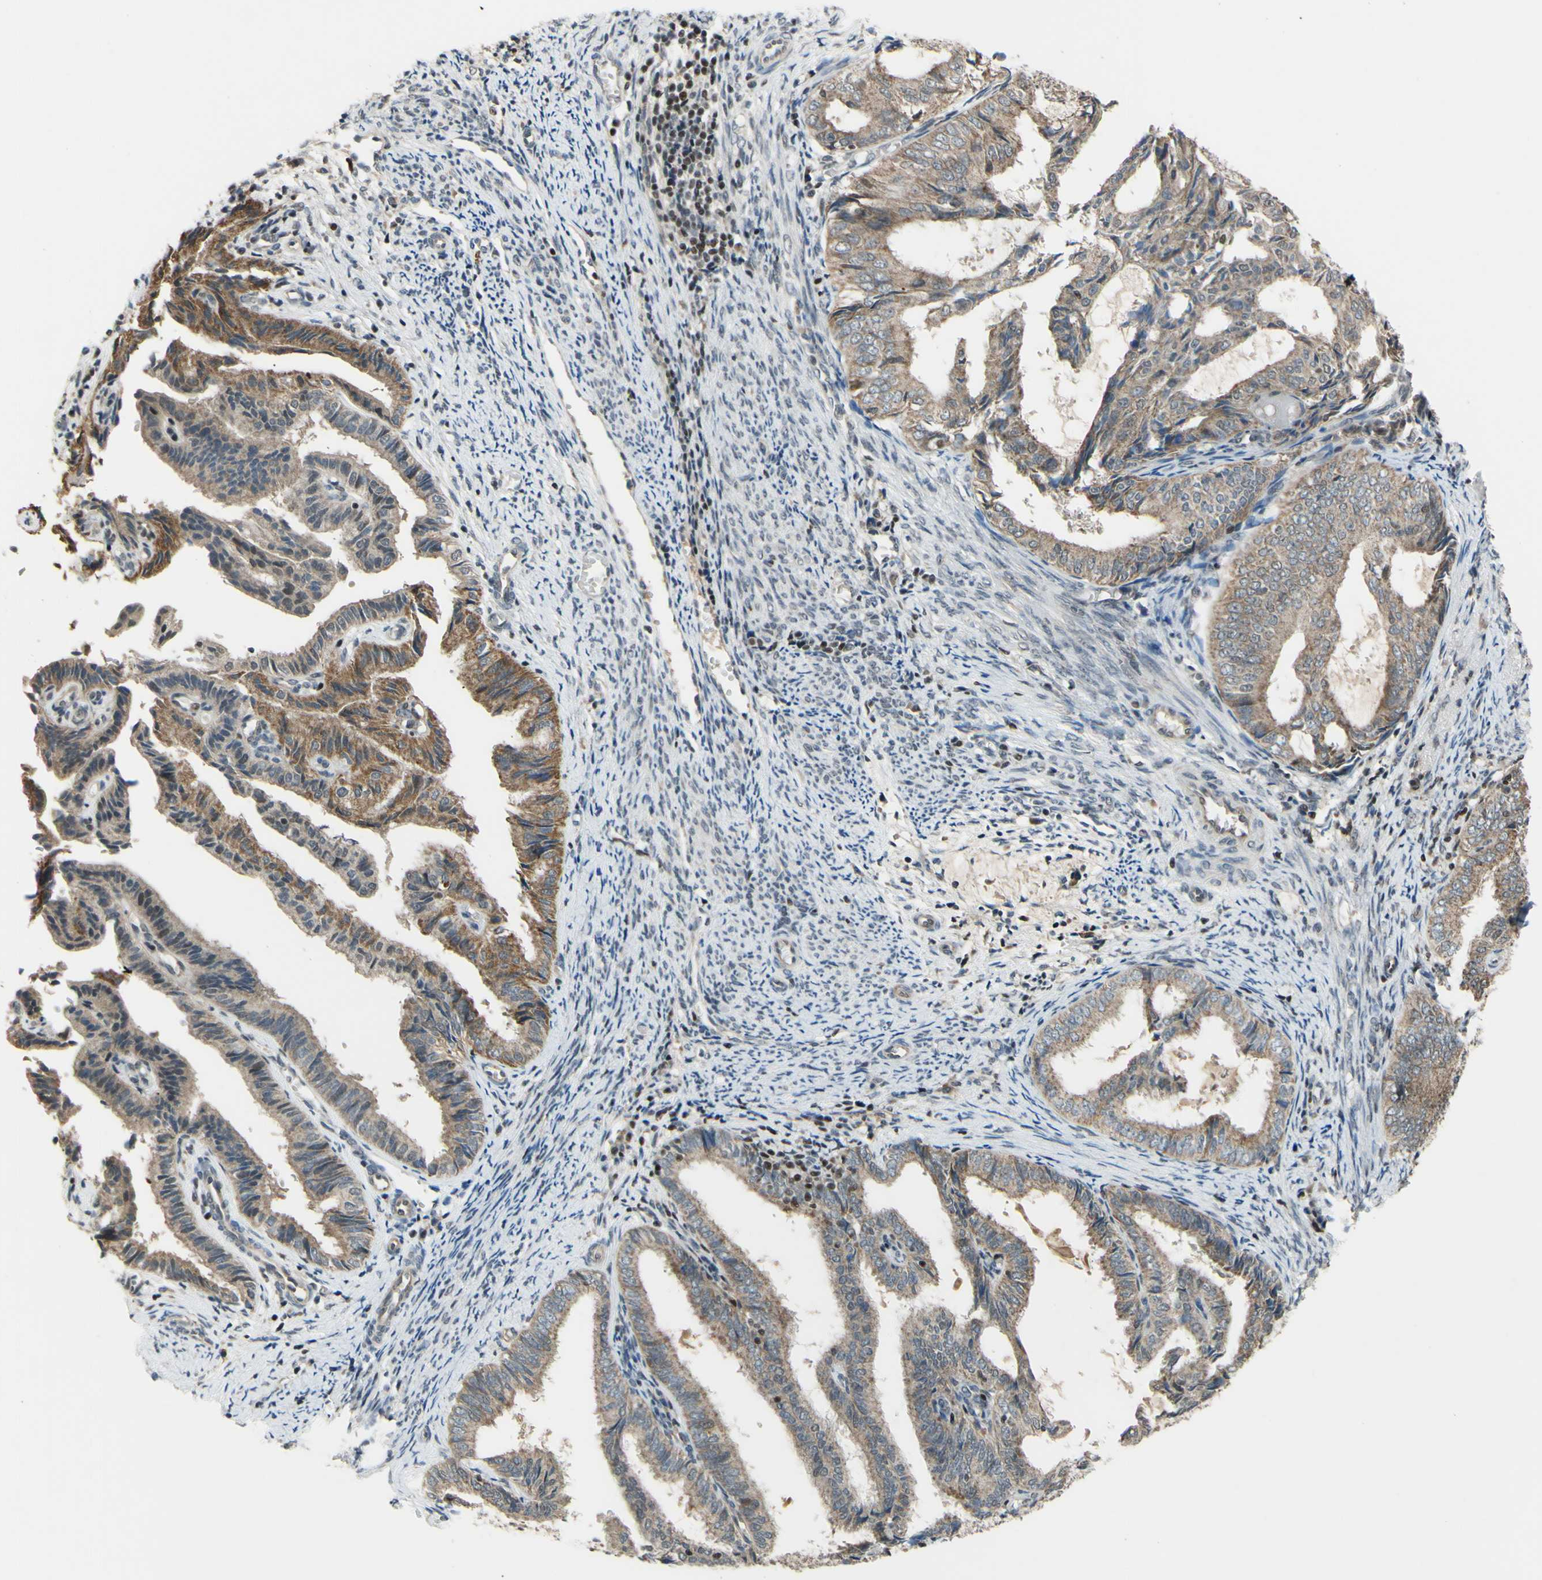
{"staining": {"intensity": "weak", "quantity": ">75%", "location": "cytoplasmic/membranous"}, "tissue": "endometrial cancer", "cell_type": "Tumor cells", "image_type": "cancer", "snomed": [{"axis": "morphology", "description": "Adenocarcinoma, NOS"}, {"axis": "topography", "description": "Endometrium"}], "caption": "Endometrial cancer (adenocarcinoma) was stained to show a protein in brown. There is low levels of weak cytoplasmic/membranous staining in about >75% of tumor cells.", "gene": "SP4", "patient": {"sex": "female", "age": 58}}